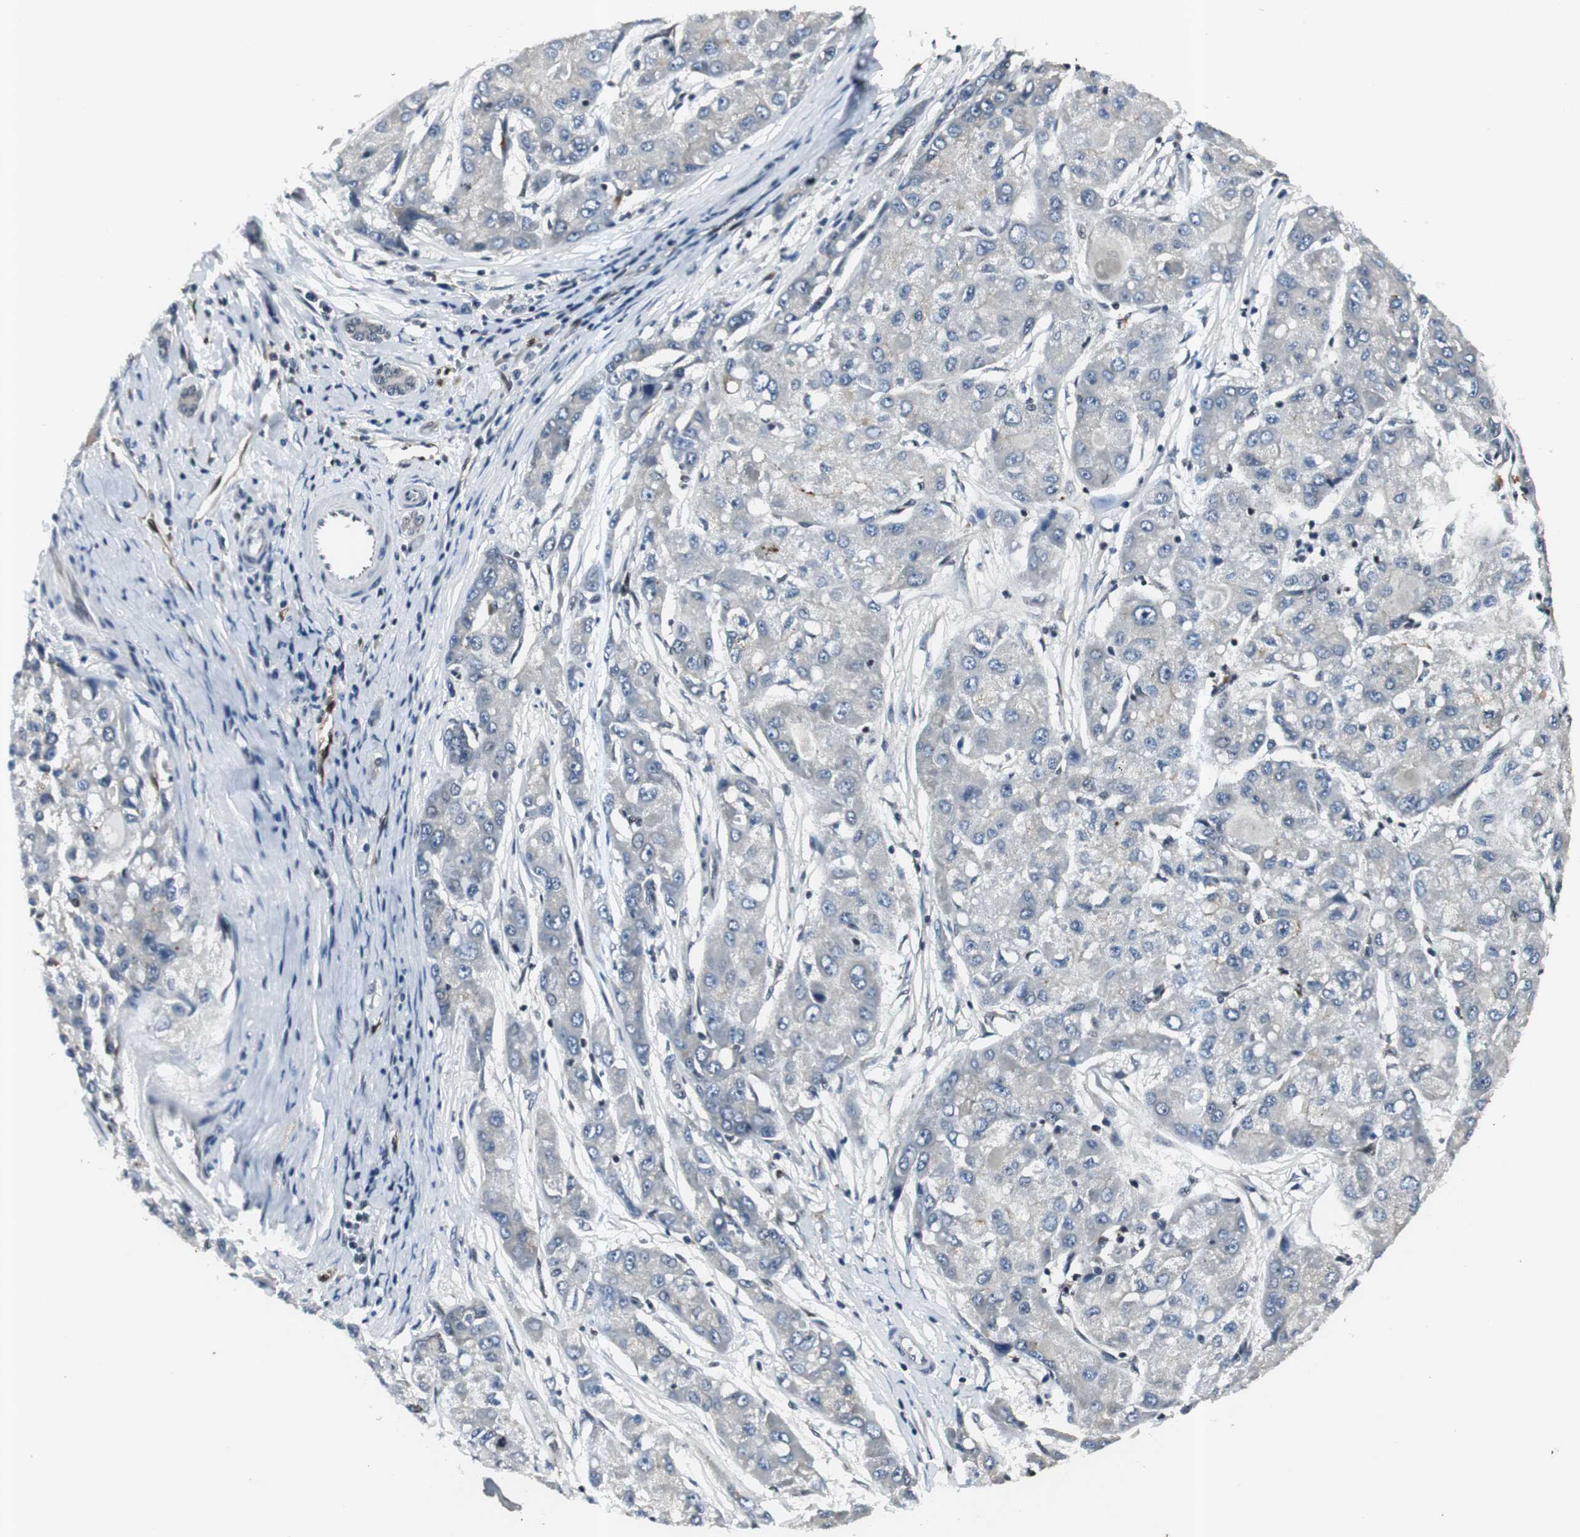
{"staining": {"intensity": "negative", "quantity": "none", "location": "none"}, "tissue": "liver cancer", "cell_type": "Tumor cells", "image_type": "cancer", "snomed": [{"axis": "morphology", "description": "Carcinoma, Hepatocellular, NOS"}, {"axis": "topography", "description": "Liver"}], "caption": "Immunohistochemistry (IHC) photomicrograph of neoplastic tissue: liver hepatocellular carcinoma stained with DAB (3,3'-diaminobenzidine) exhibits no significant protein staining in tumor cells.", "gene": "SMAD1", "patient": {"sex": "male", "age": 80}}